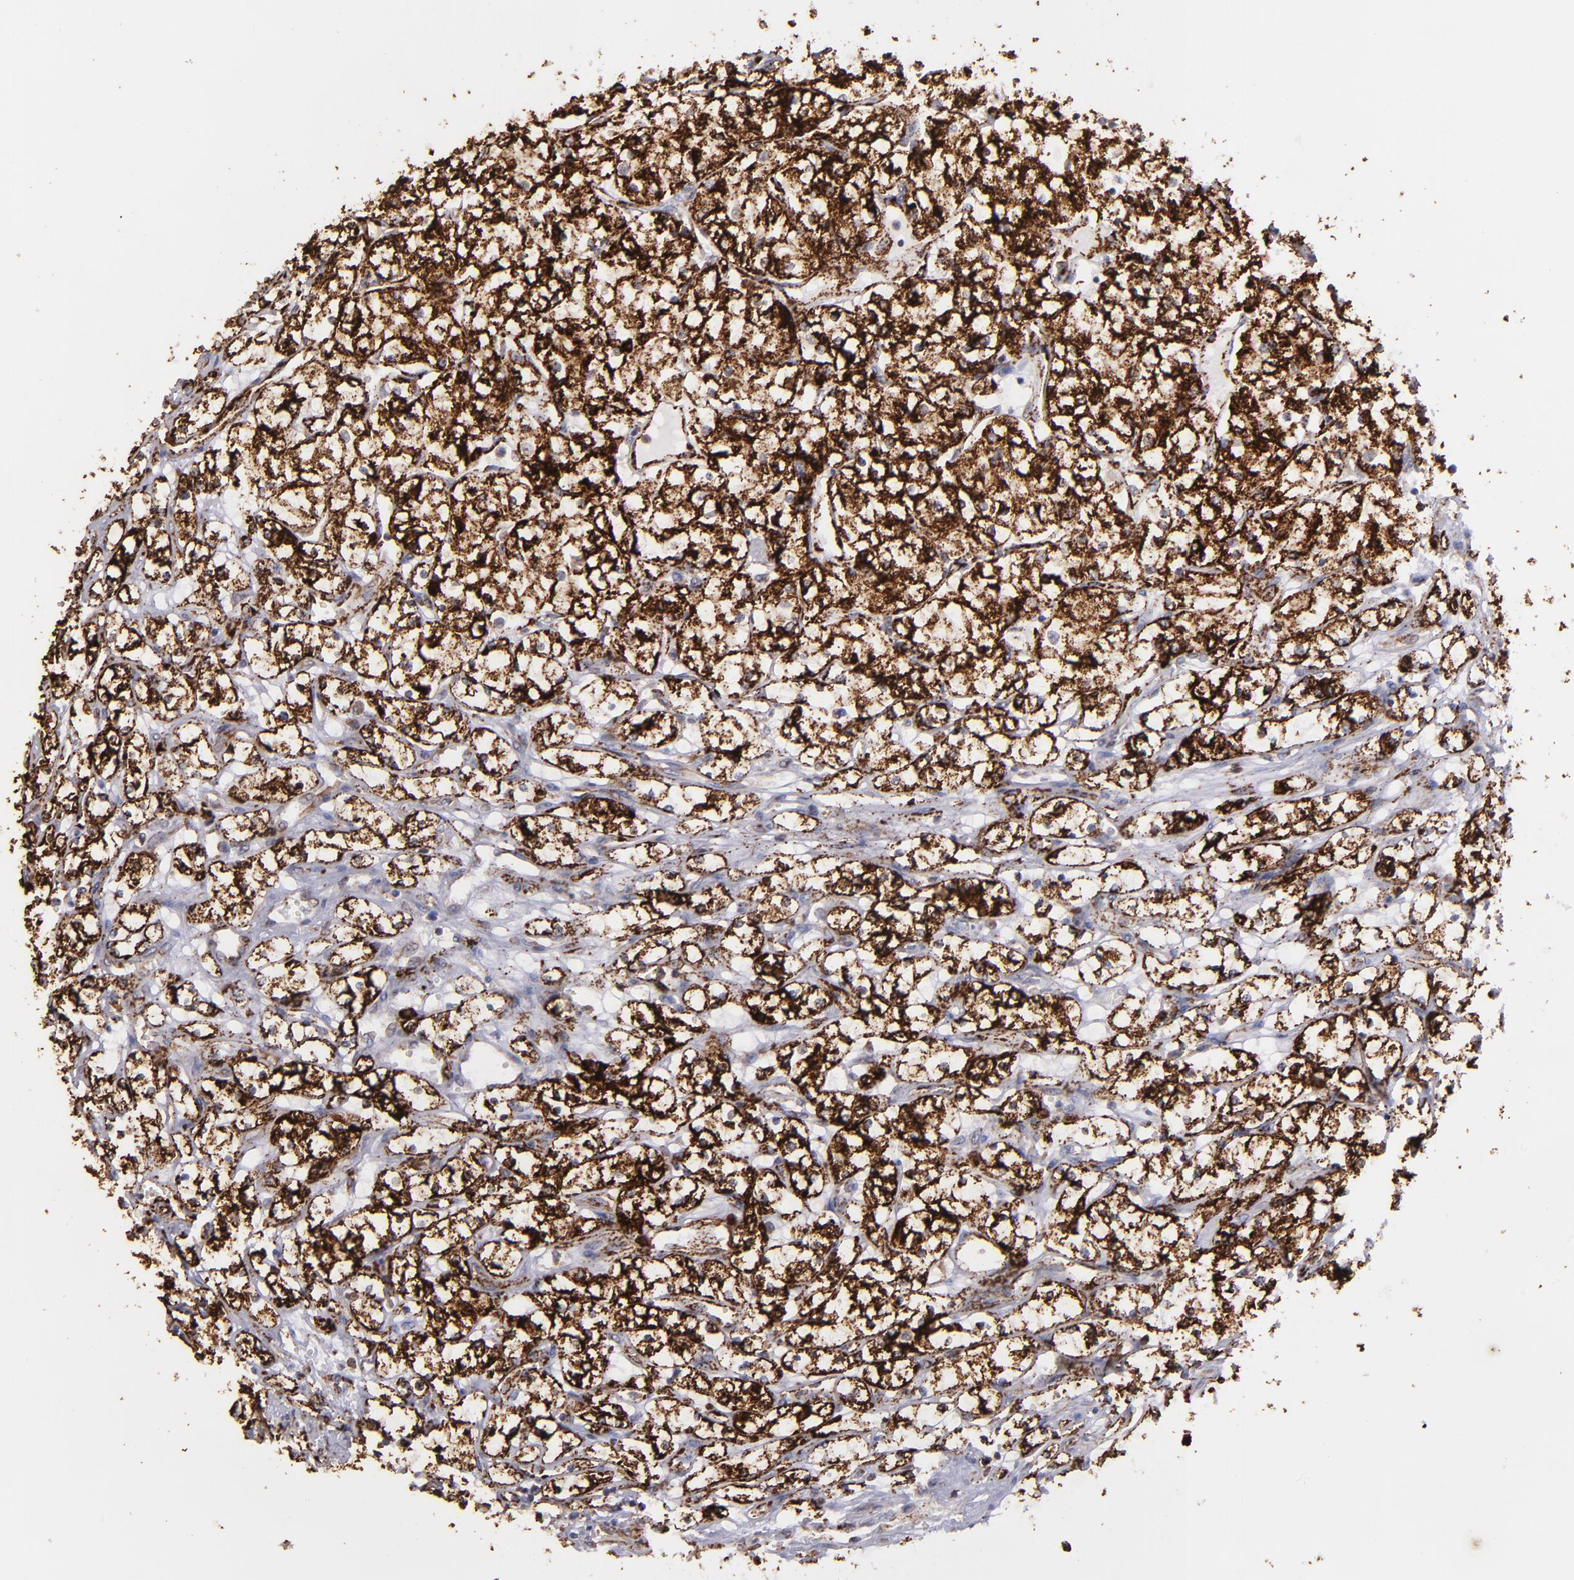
{"staining": {"intensity": "strong", "quantity": ">75%", "location": "cytoplasmic/membranous"}, "tissue": "renal cancer", "cell_type": "Tumor cells", "image_type": "cancer", "snomed": [{"axis": "morphology", "description": "Adenocarcinoma, NOS"}, {"axis": "topography", "description": "Kidney"}], "caption": "A brown stain labels strong cytoplasmic/membranous expression of a protein in human adenocarcinoma (renal) tumor cells. (DAB = brown stain, brightfield microscopy at high magnification).", "gene": "MAOB", "patient": {"sex": "male", "age": 61}}